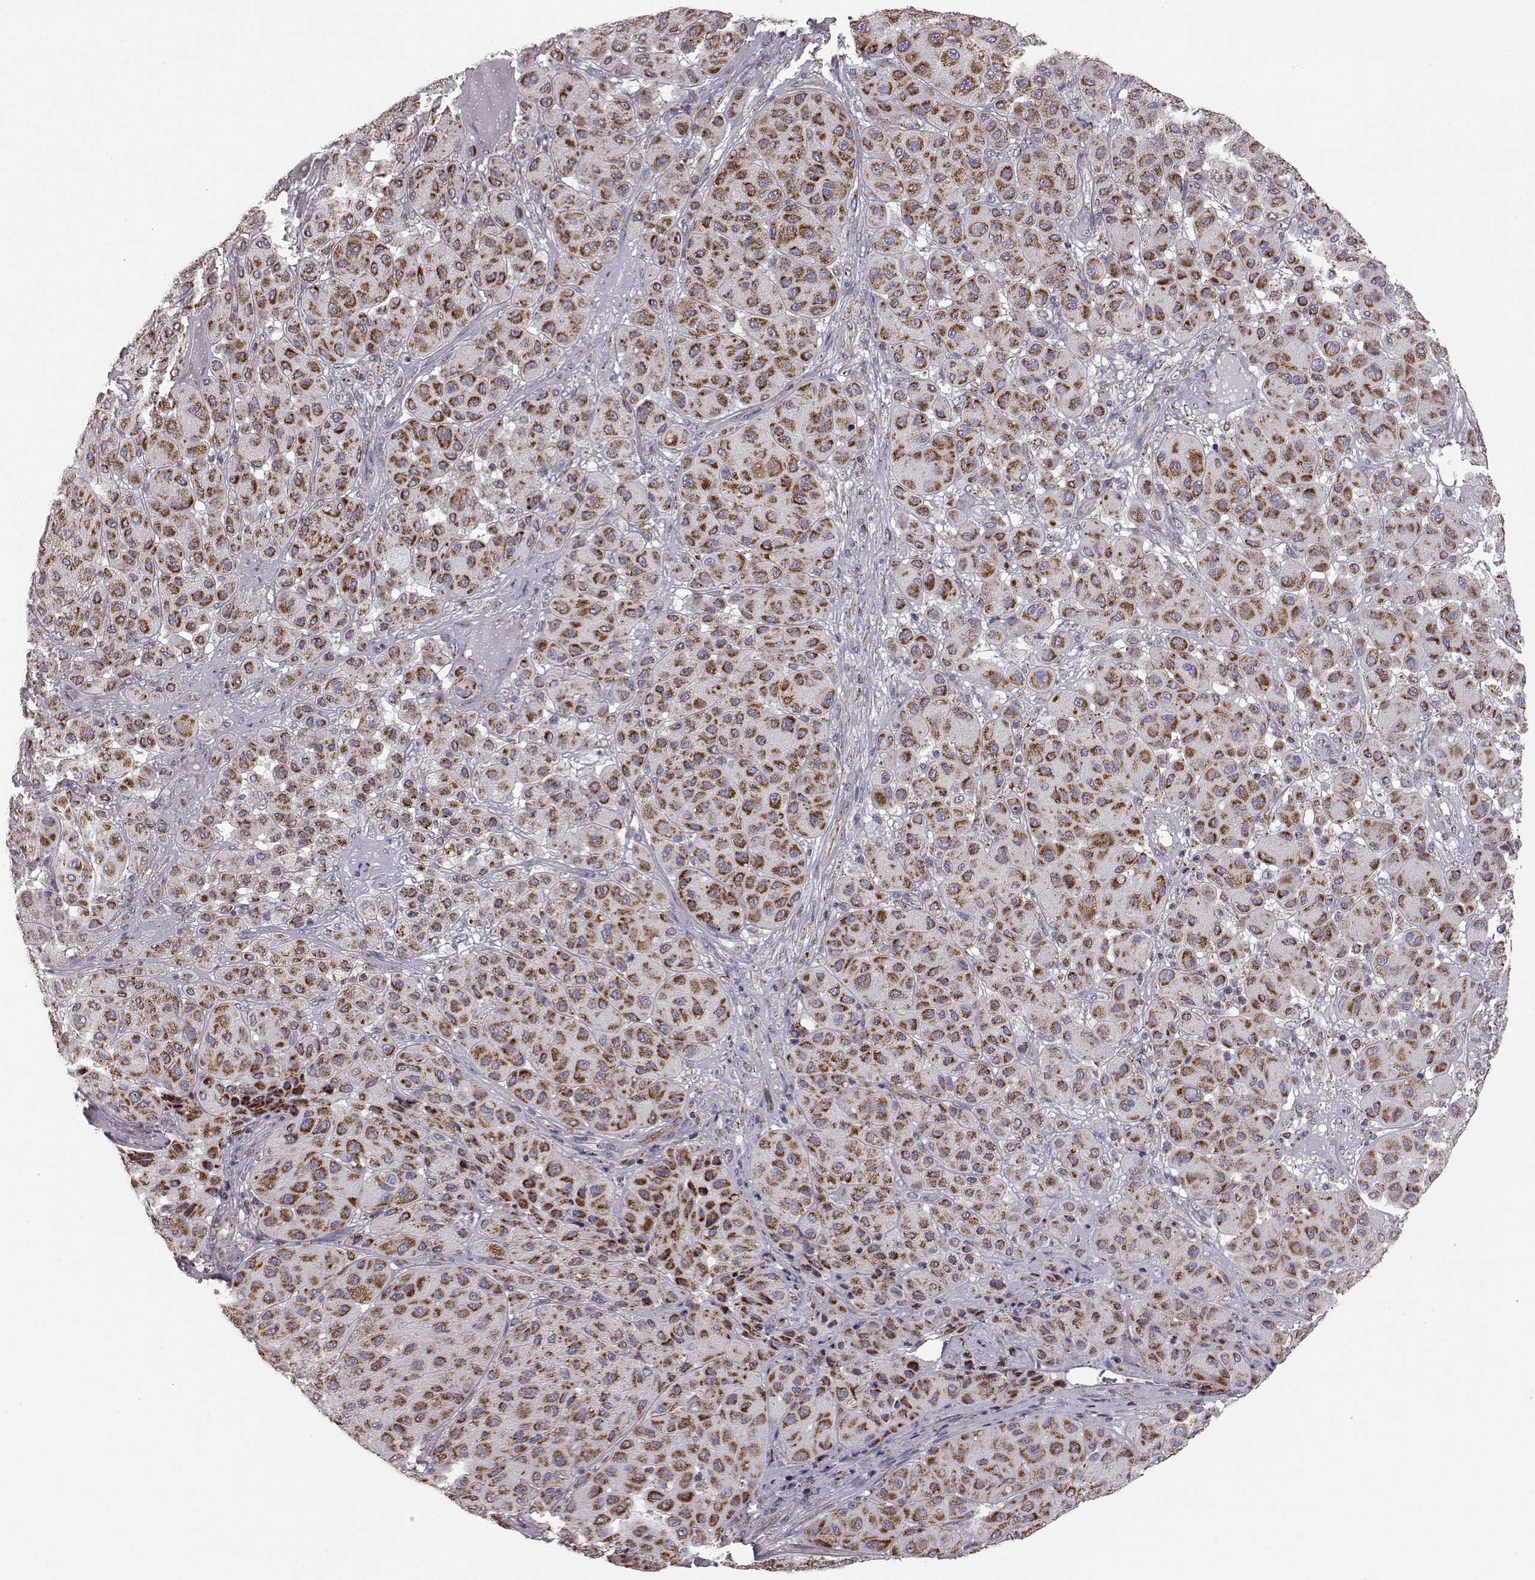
{"staining": {"intensity": "moderate", "quantity": ">75%", "location": "cytoplasmic/membranous"}, "tissue": "melanoma", "cell_type": "Tumor cells", "image_type": "cancer", "snomed": [{"axis": "morphology", "description": "Malignant melanoma, Metastatic site"}, {"axis": "topography", "description": "Smooth muscle"}], "caption": "A high-resolution histopathology image shows immunohistochemistry staining of melanoma, which demonstrates moderate cytoplasmic/membranous positivity in approximately >75% of tumor cells.", "gene": "ATP5MF", "patient": {"sex": "male", "age": 41}}